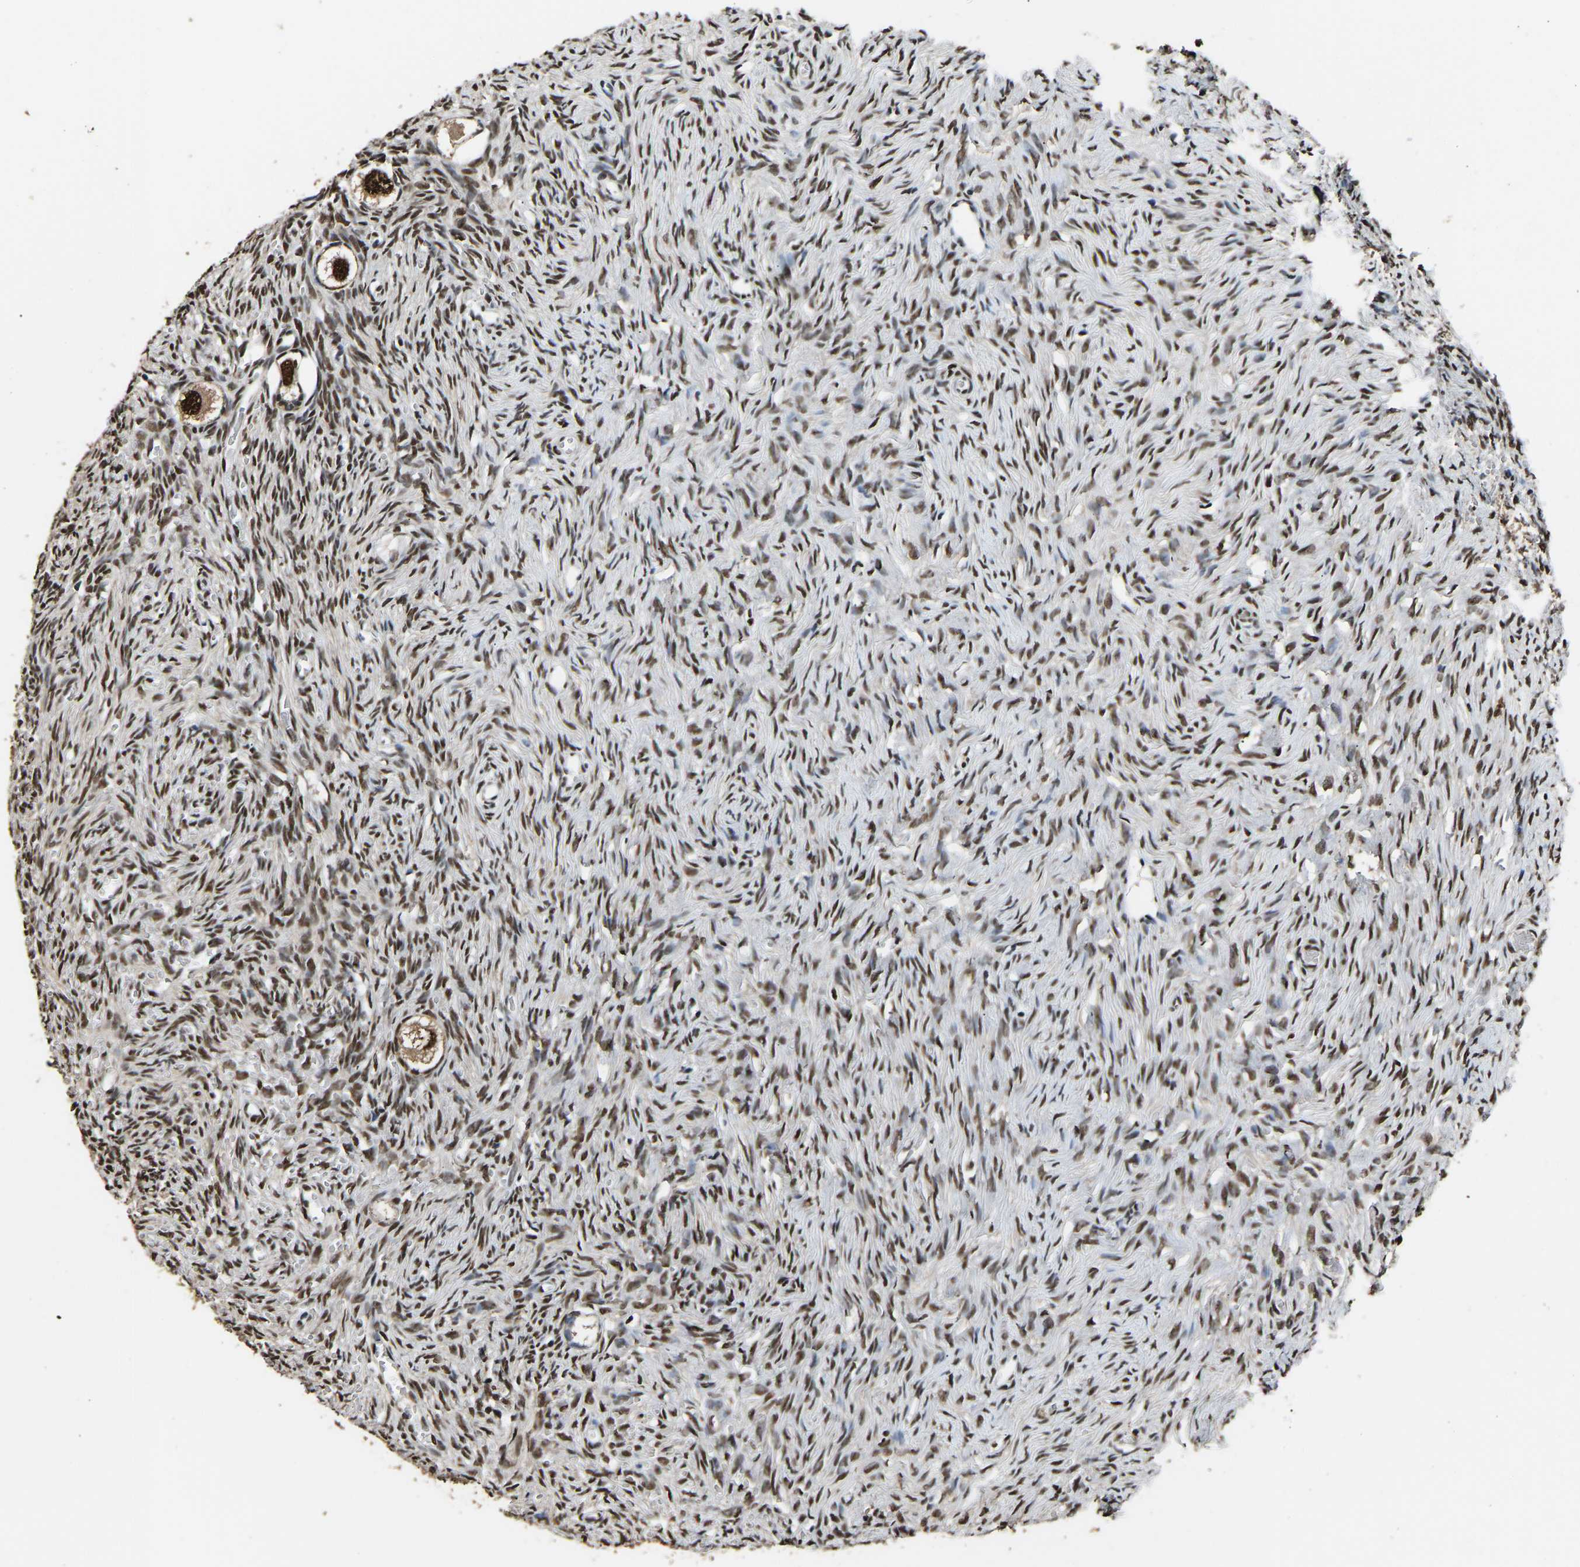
{"staining": {"intensity": "strong", "quantity": ">75%", "location": "nuclear"}, "tissue": "ovary", "cell_type": "Follicle cells", "image_type": "normal", "snomed": [{"axis": "morphology", "description": "Normal tissue, NOS"}, {"axis": "topography", "description": "Ovary"}], "caption": "There is high levels of strong nuclear expression in follicle cells of benign ovary, as demonstrated by immunohistochemical staining (brown color).", "gene": "SAFB", "patient": {"sex": "female", "age": 27}}